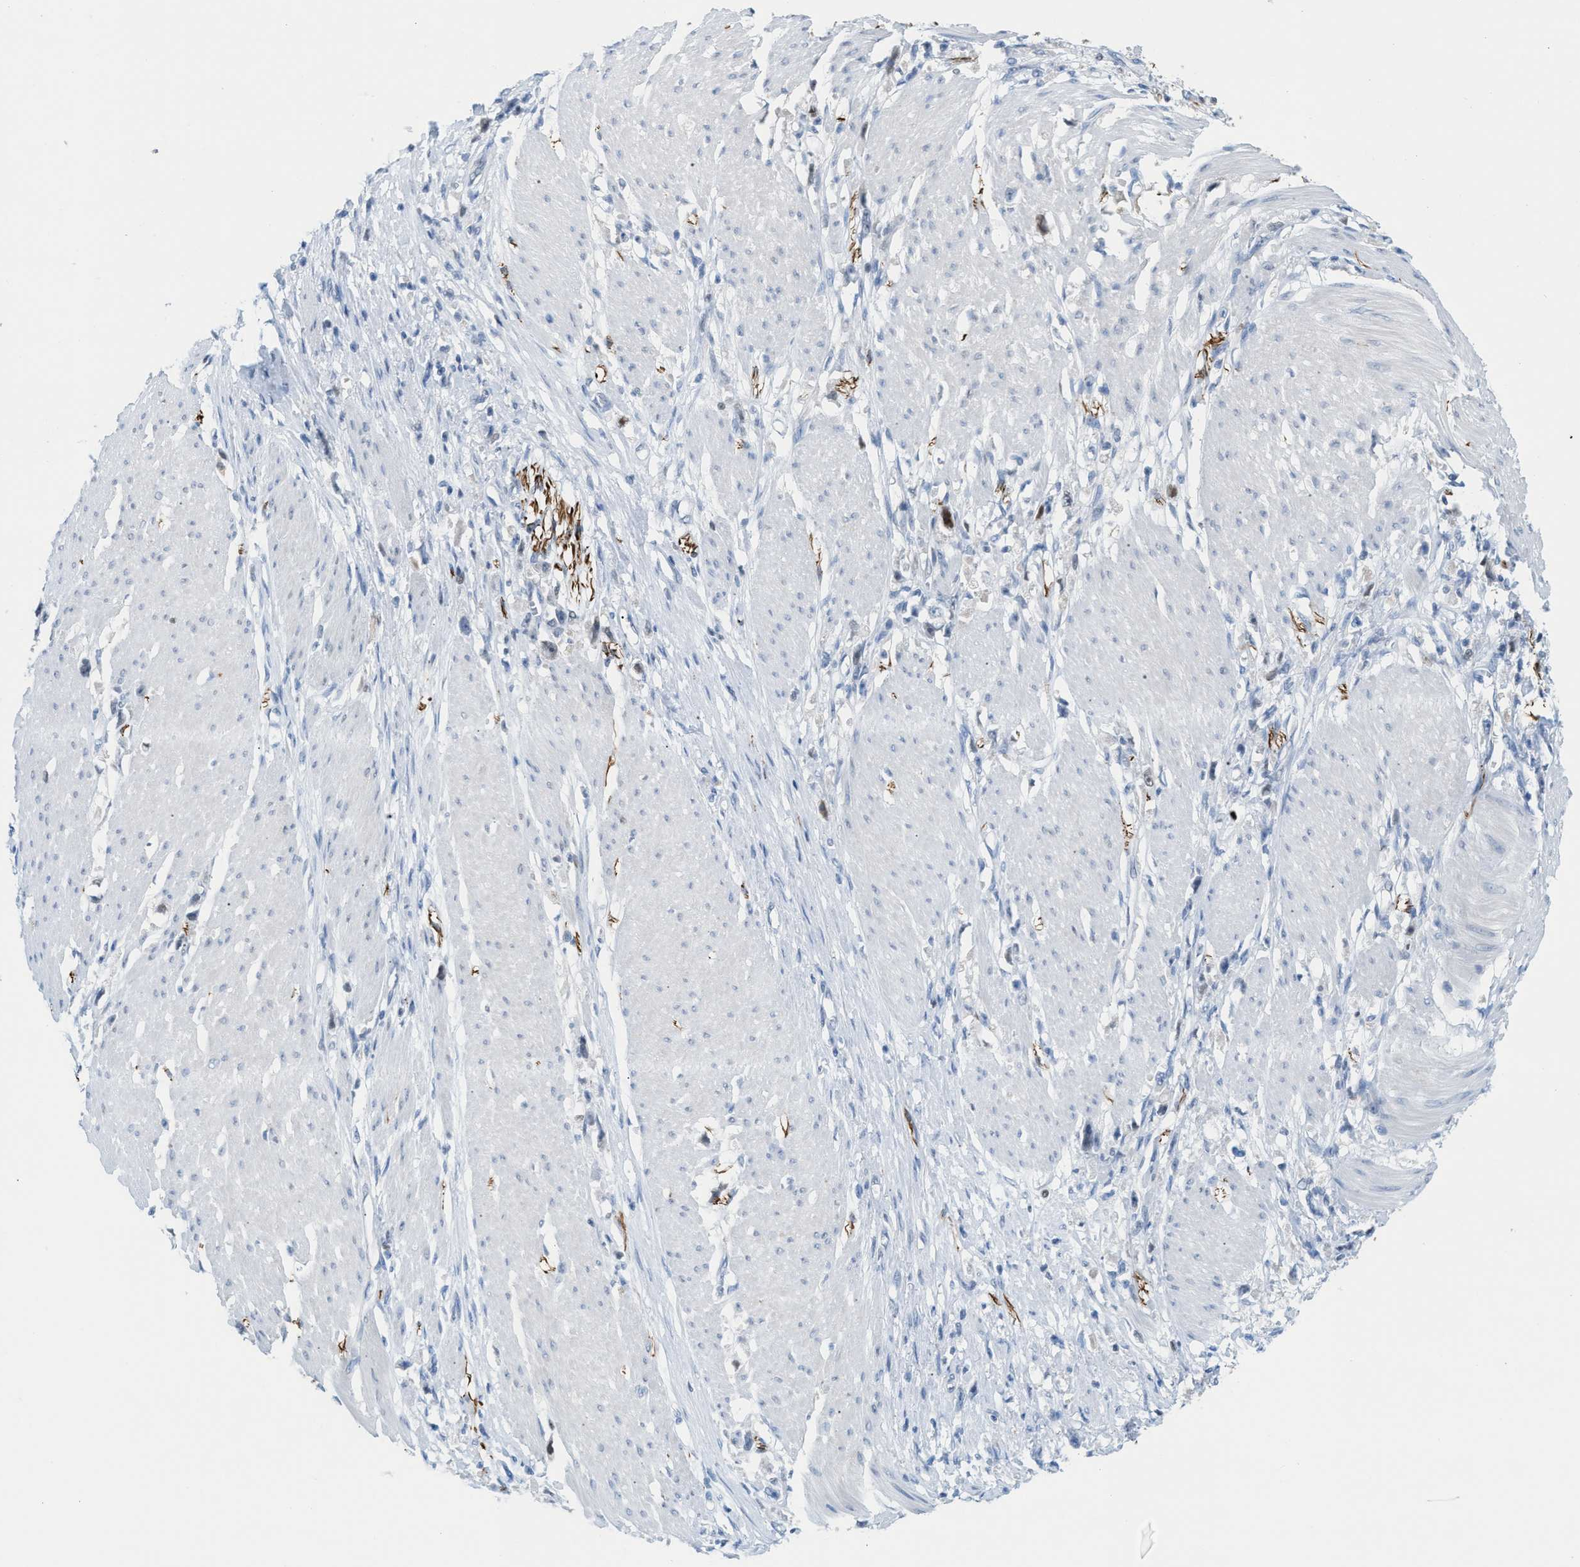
{"staining": {"intensity": "negative", "quantity": "none", "location": "none"}, "tissue": "stomach cancer", "cell_type": "Tumor cells", "image_type": "cancer", "snomed": [{"axis": "morphology", "description": "Adenocarcinoma, NOS"}, {"axis": "topography", "description": "Stomach"}], "caption": "Human stomach cancer stained for a protein using immunohistochemistry reveals no positivity in tumor cells.", "gene": "PPM1D", "patient": {"sex": "female", "age": 59}}